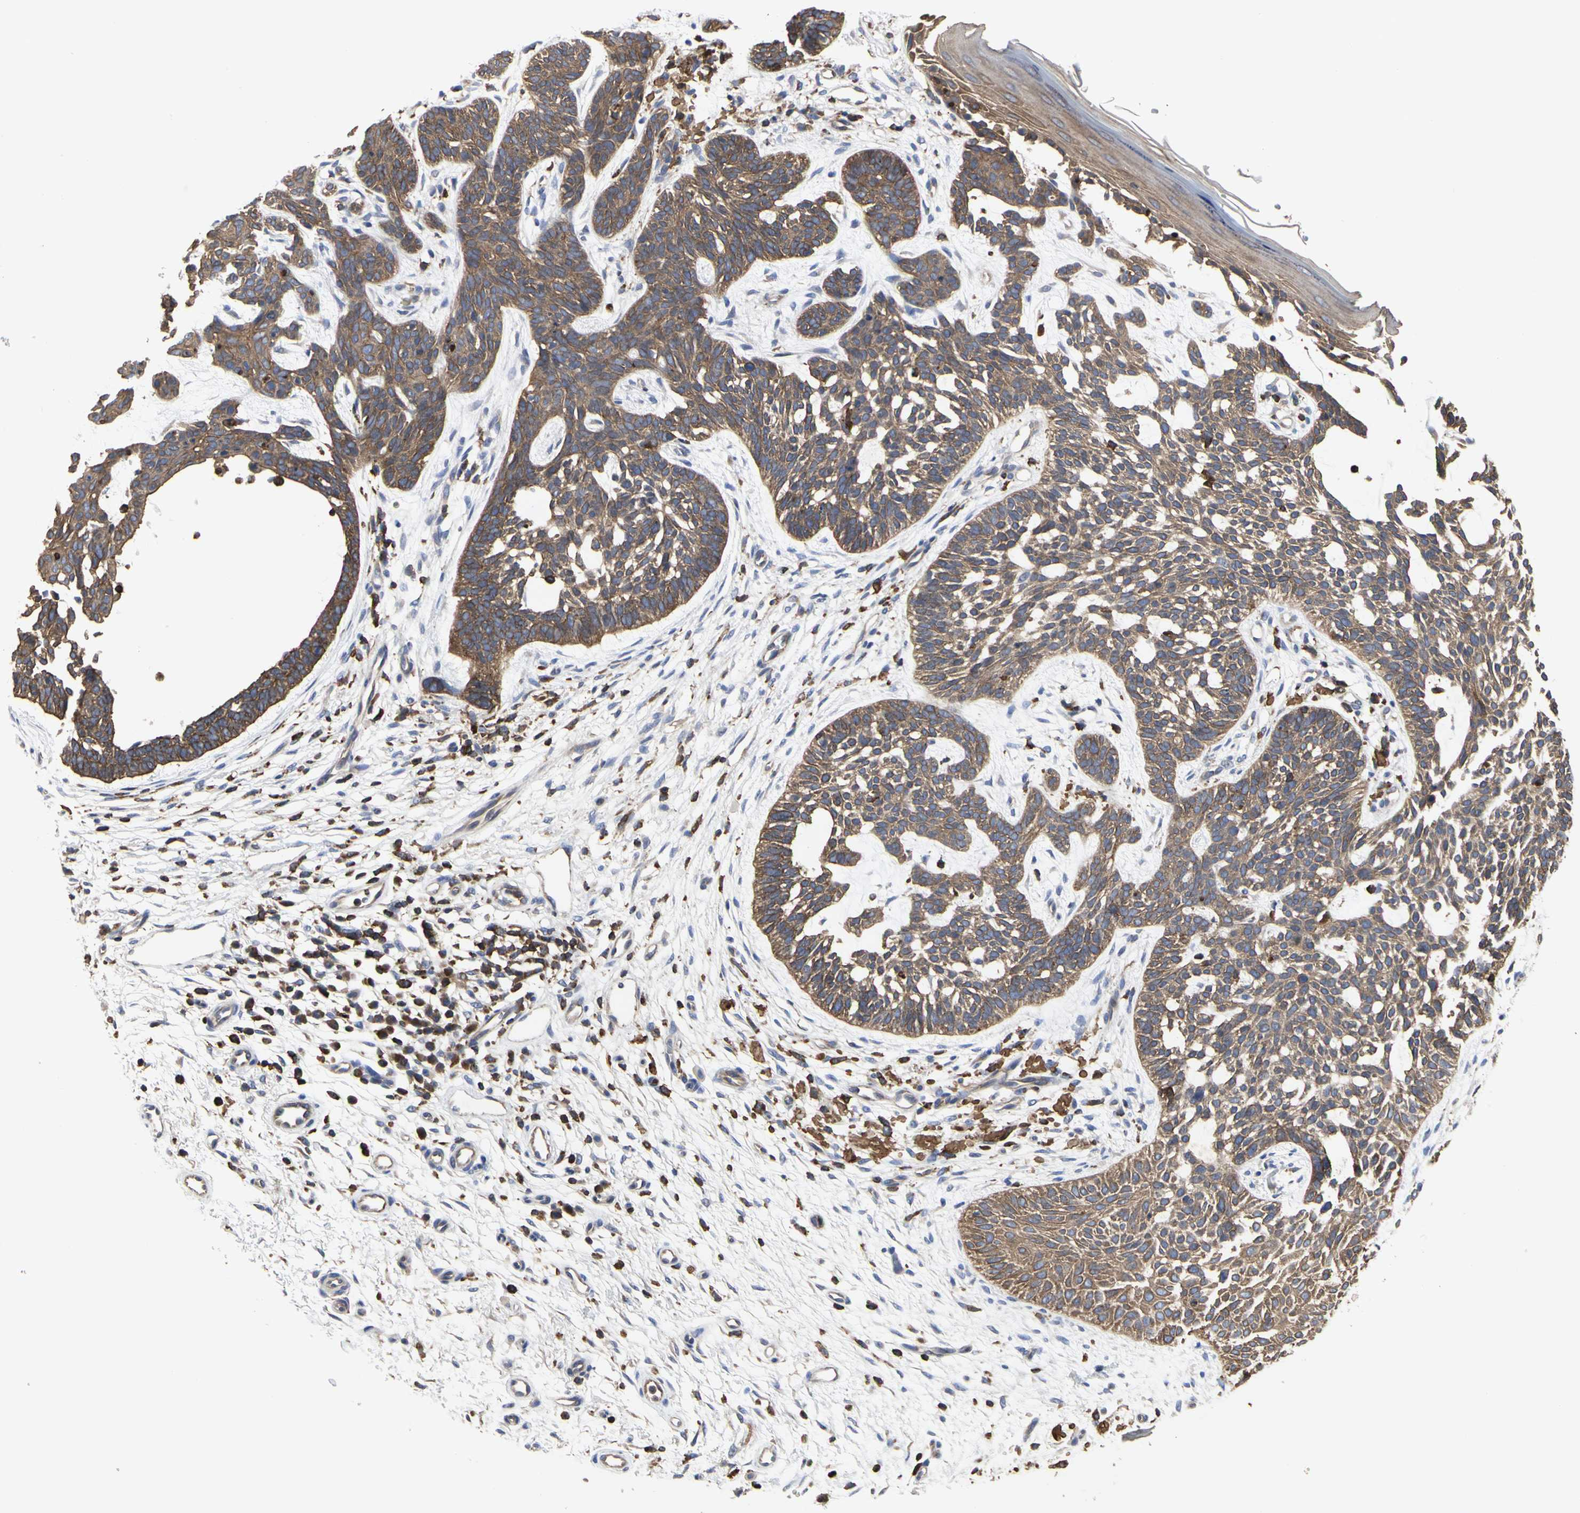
{"staining": {"intensity": "moderate", "quantity": ">75%", "location": "cytoplasmic/membranous"}, "tissue": "skin cancer", "cell_type": "Tumor cells", "image_type": "cancer", "snomed": [{"axis": "morphology", "description": "Normal tissue, NOS"}, {"axis": "morphology", "description": "Basal cell carcinoma"}, {"axis": "topography", "description": "Skin"}], "caption": "Approximately >75% of tumor cells in human basal cell carcinoma (skin) display moderate cytoplasmic/membranous protein expression as visualized by brown immunohistochemical staining.", "gene": "NAPG", "patient": {"sex": "female", "age": 69}}